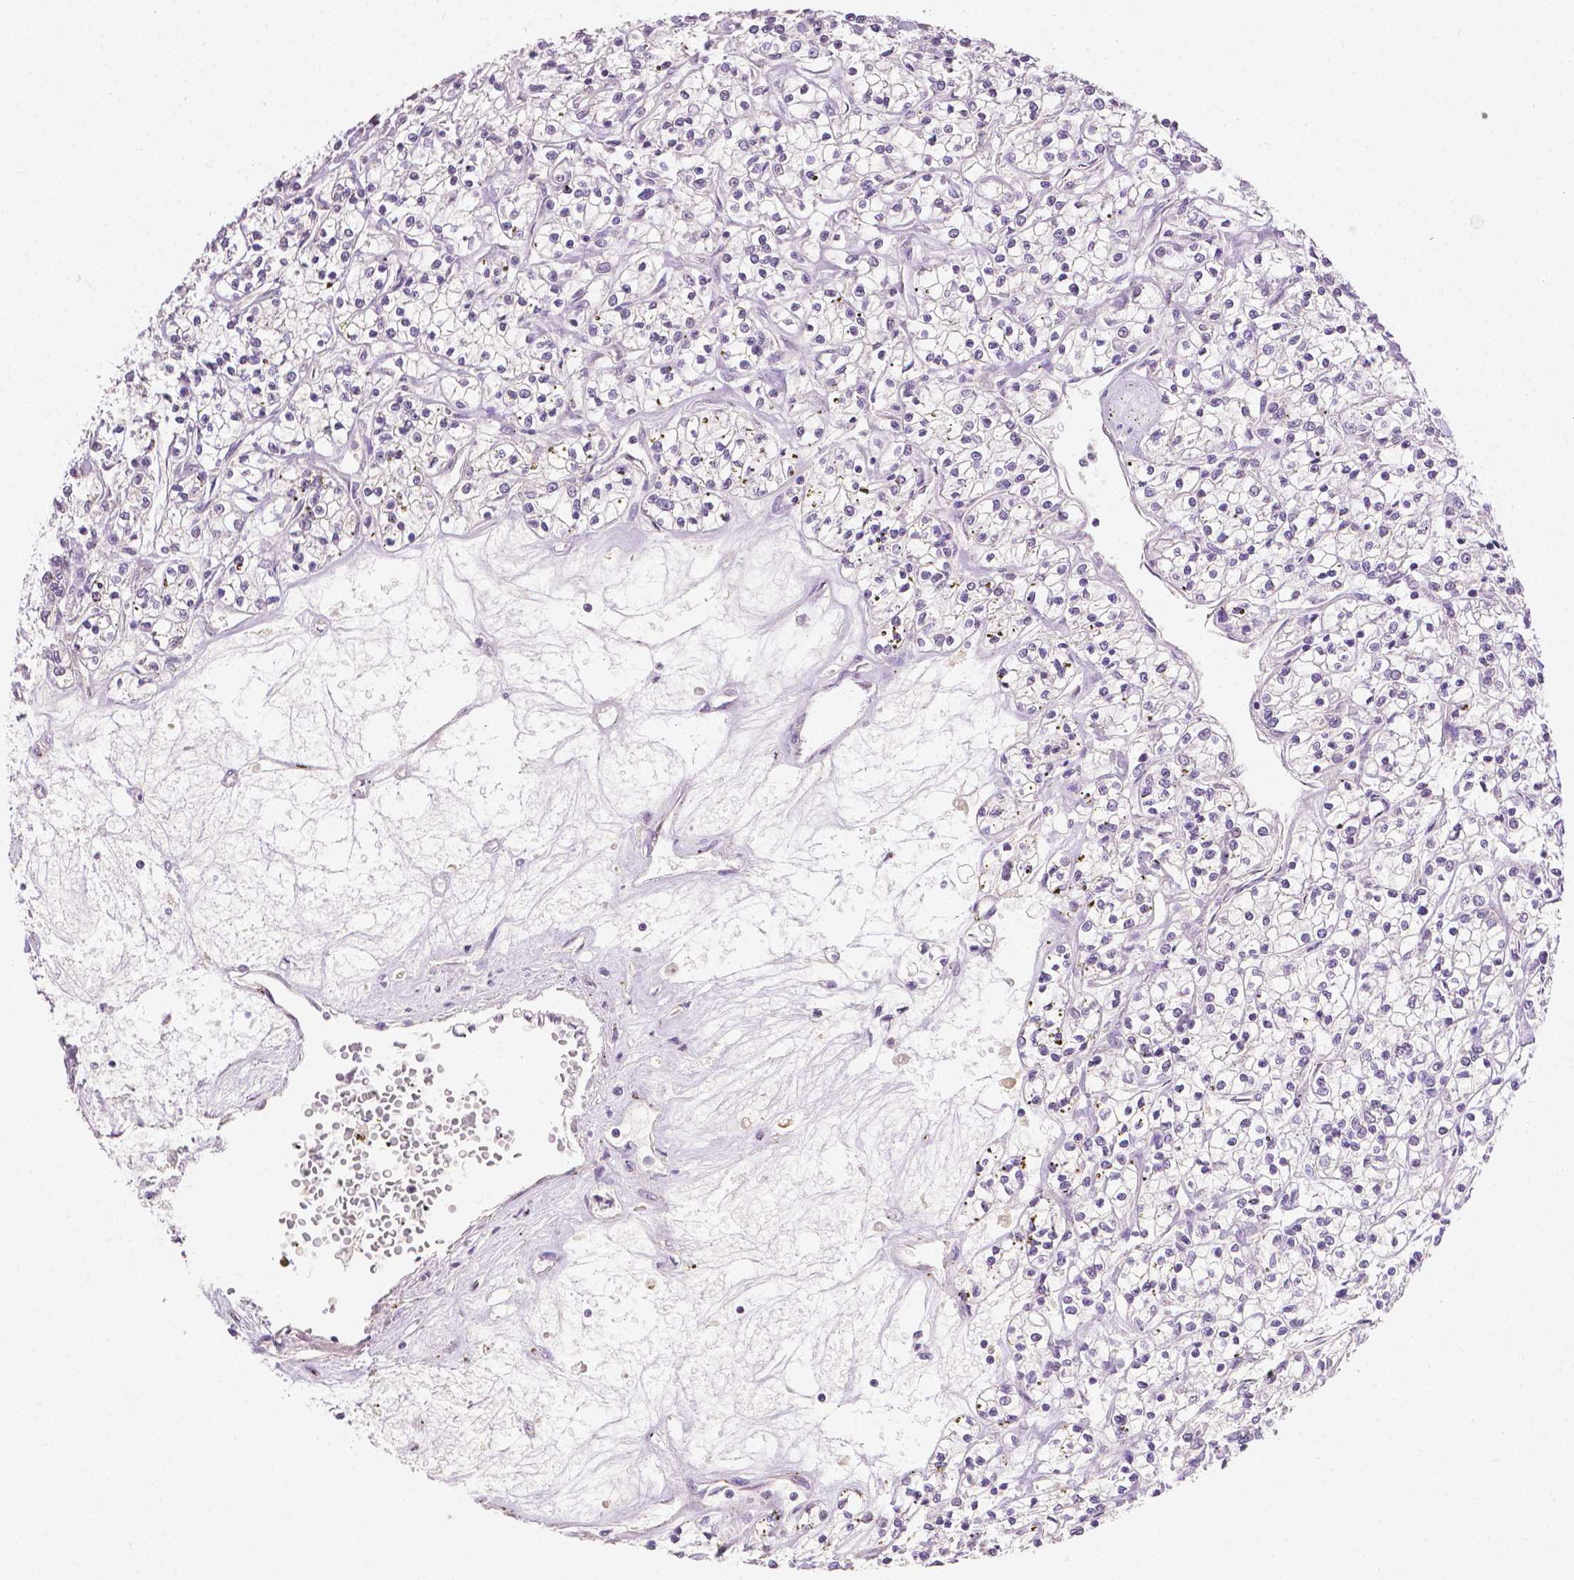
{"staining": {"intensity": "negative", "quantity": "none", "location": "none"}, "tissue": "renal cancer", "cell_type": "Tumor cells", "image_type": "cancer", "snomed": [{"axis": "morphology", "description": "Adenocarcinoma, NOS"}, {"axis": "topography", "description": "Kidney"}], "caption": "DAB immunohistochemical staining of human adenocarcinoma (renal) demonstrates no significant staining in tumor cells.", "gene": "TGM1", "patient": {"sex": "female", "age": 59}}